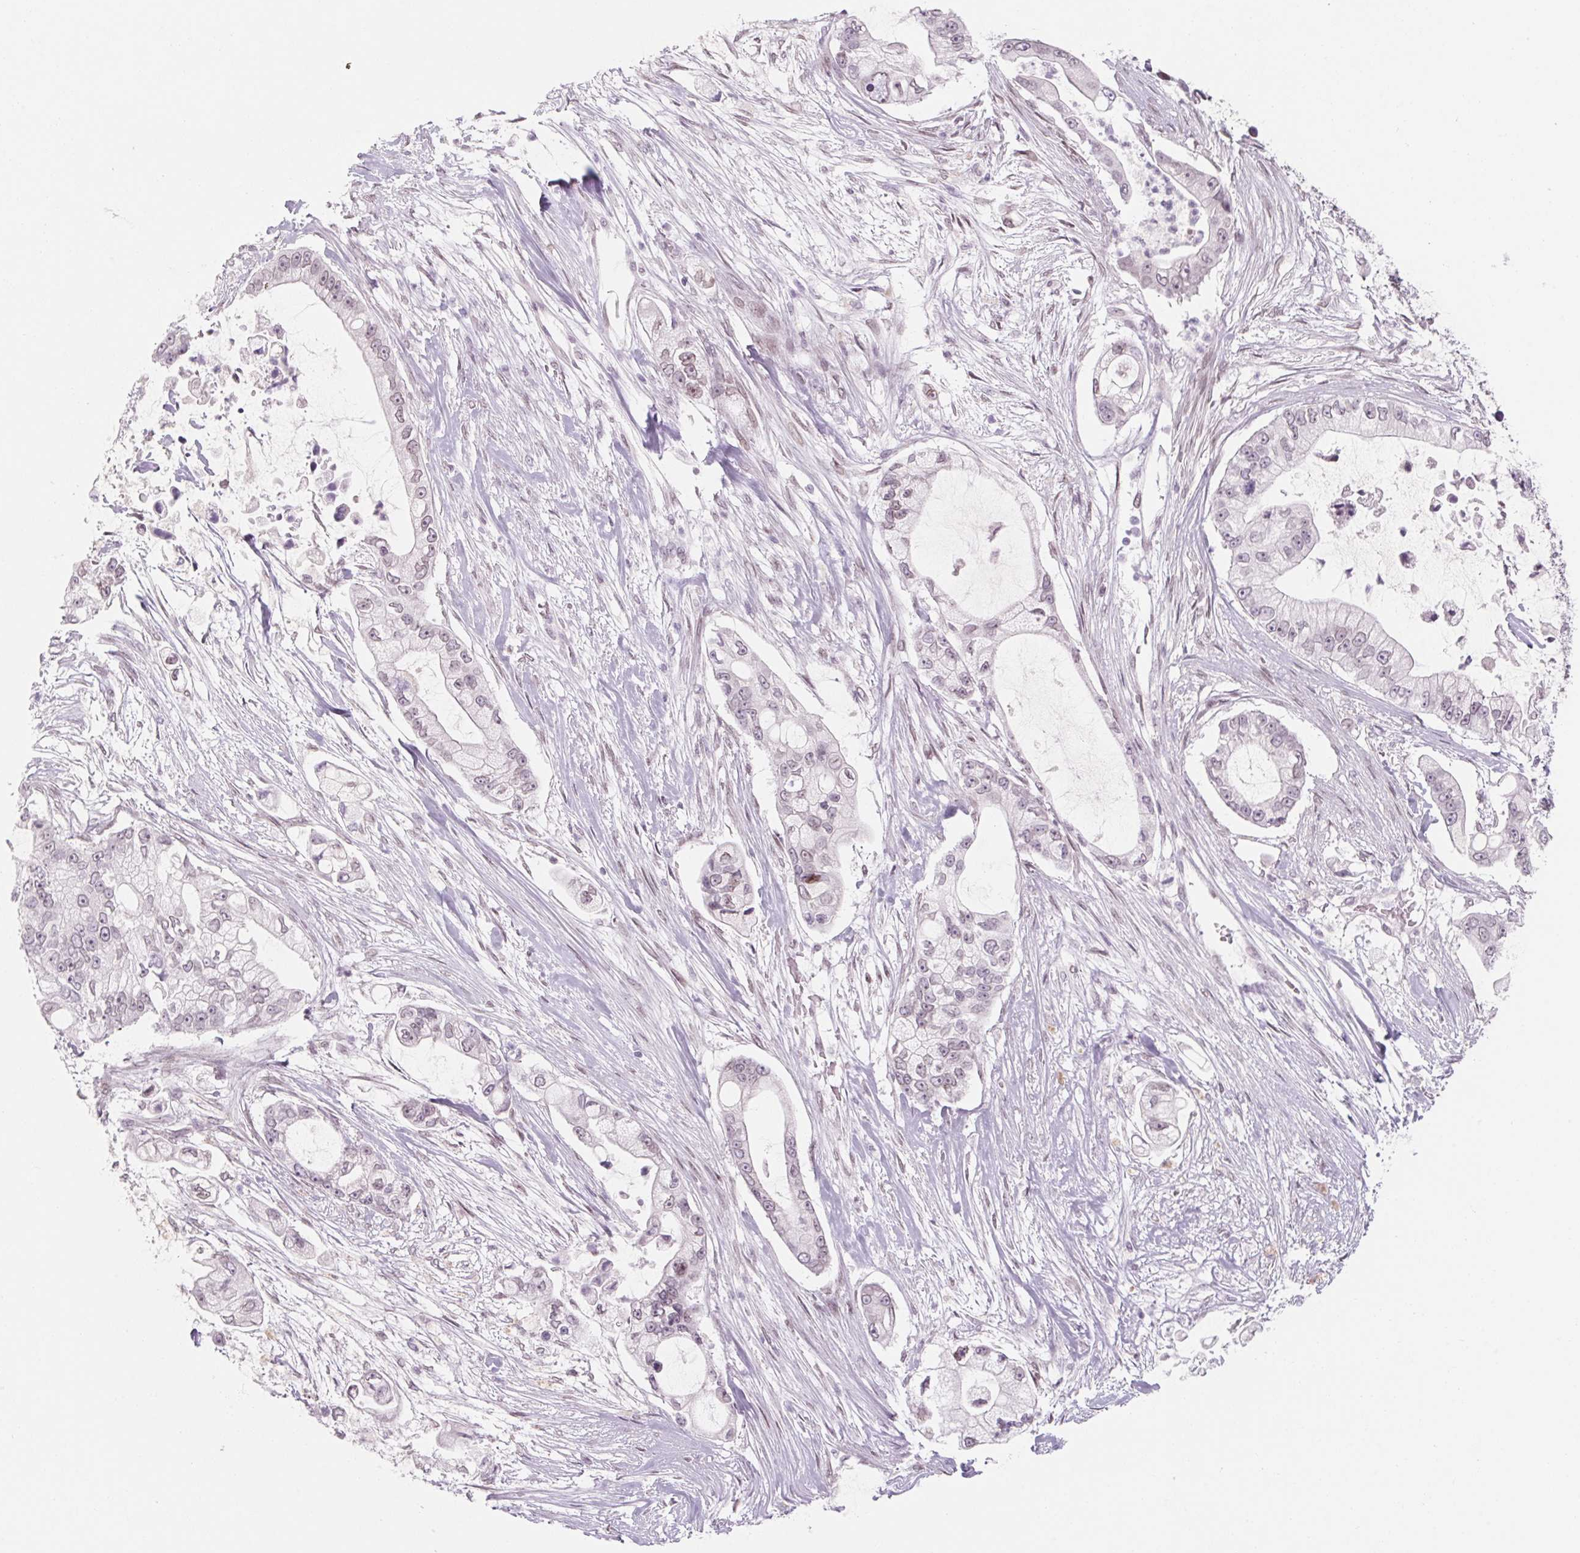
{"staining": {"intensity": "weak", "quantity": "25%-75%", "location": "nuclear"}, "tissue": "pancreatic cancer", "cell_type": "Tumor cells", "image_type": "cancer", "snomed": [{"axis": "morphology", "description": "Adenocarcinoma, NOS"}, {"axis": "topography", "description": "Pancreas"}], "caption": "Pancreatic adenocarcinoma was stained to show a protein in brown. There is low levels of weak nuclear expression in approximately 25%-75% of tumor cells.", "gene": "KCNQ2", "patient": {"sex": "female", "age": 69}}